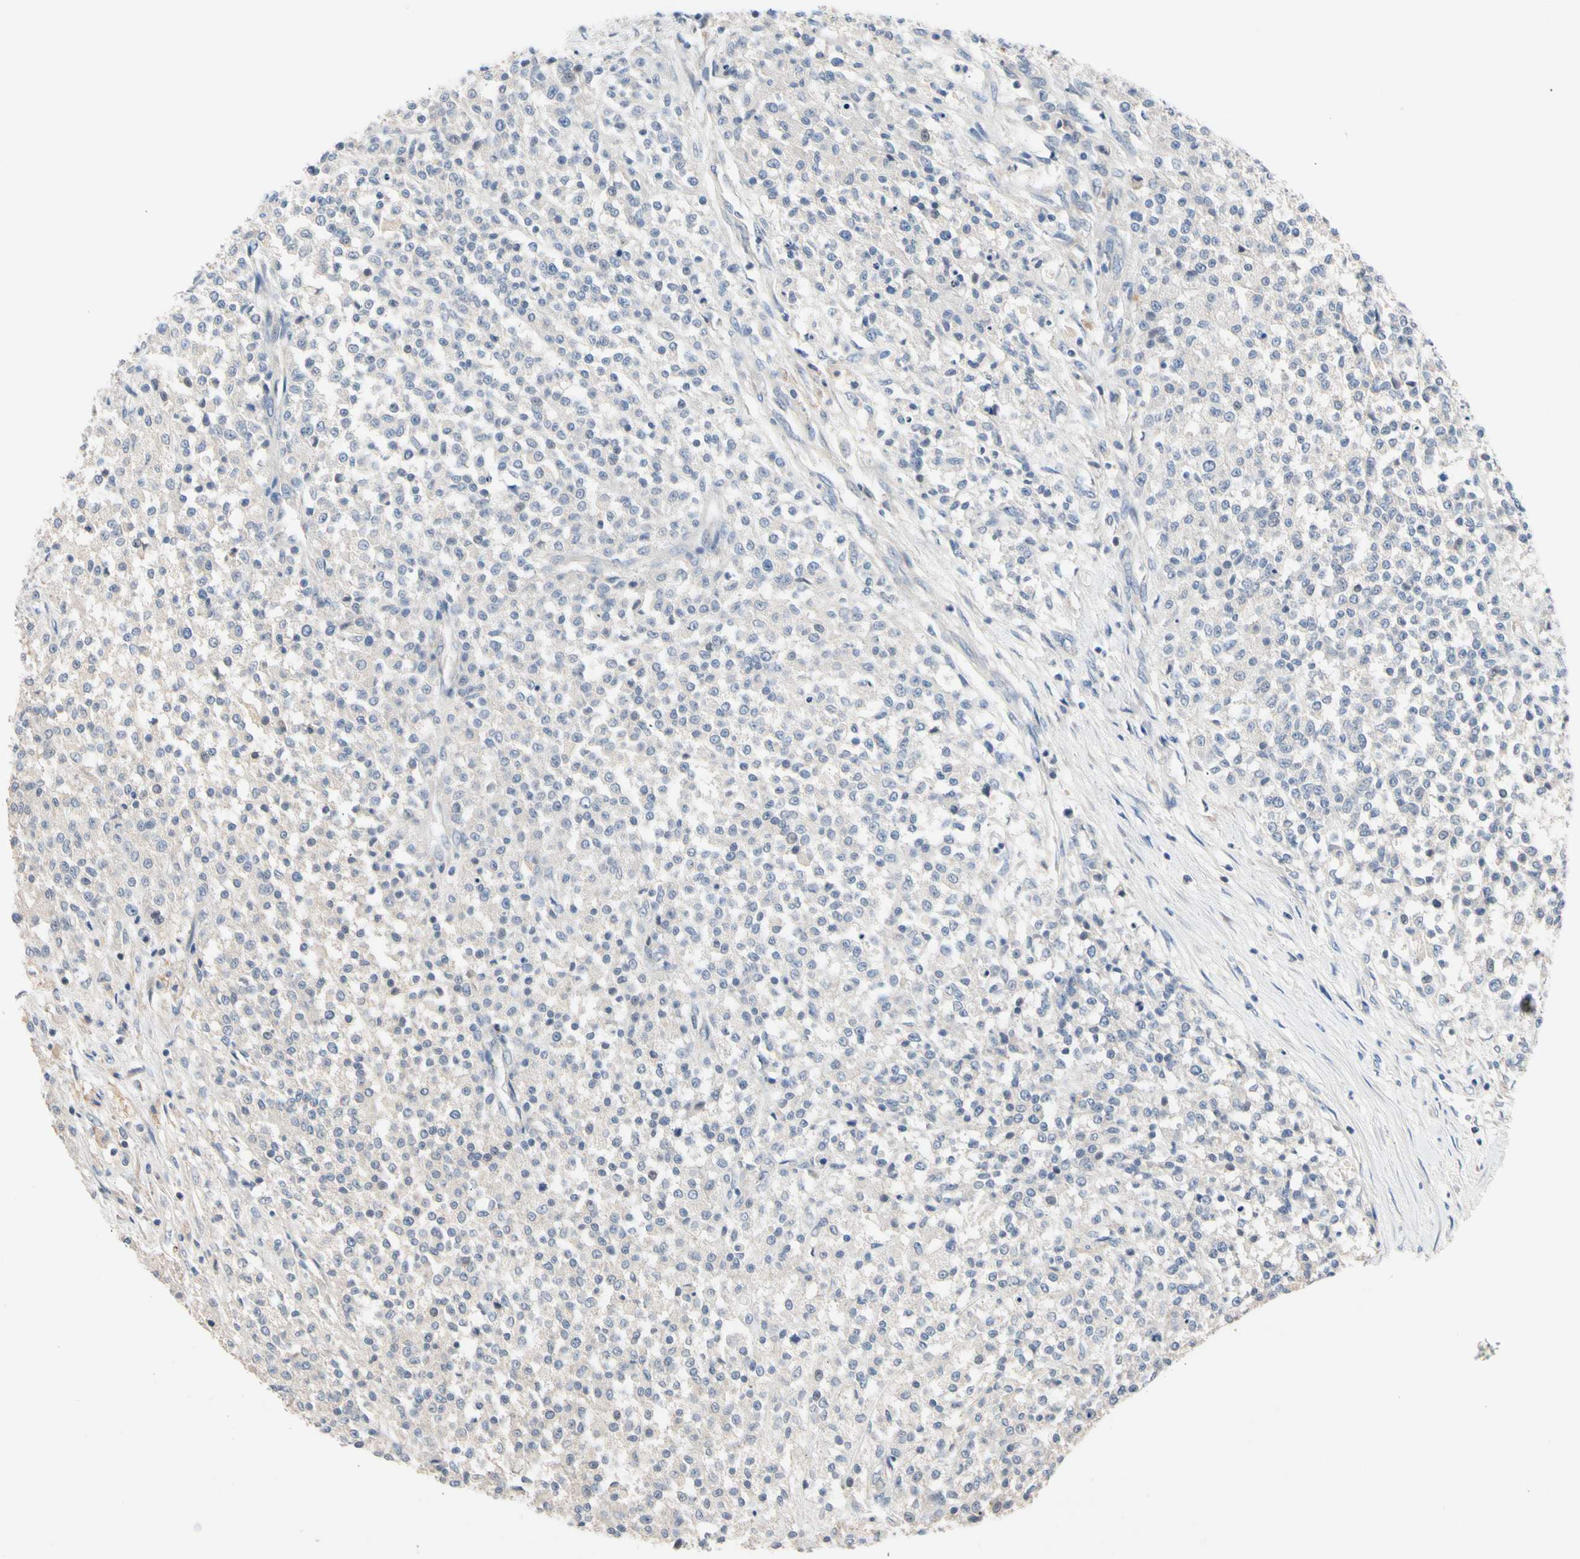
{"staining": {"intensity": "negative", "quantity": "none", "location": "none"}, "tissue": "testis cancer", "cell_type": "Tumor cells", "image_type": "cancer", "snomed": [{"axis": "morphology", "description": "Seminoma, NOS"}, {"axis": "topography", "description": "Testis"}], "caption": "The immunohistochemistry (IHC) micrograph has no significant expression in tumor cells of testis cancer tissue.", "gene": "CNST", "patient": {"sex": "male", "age": 59}}